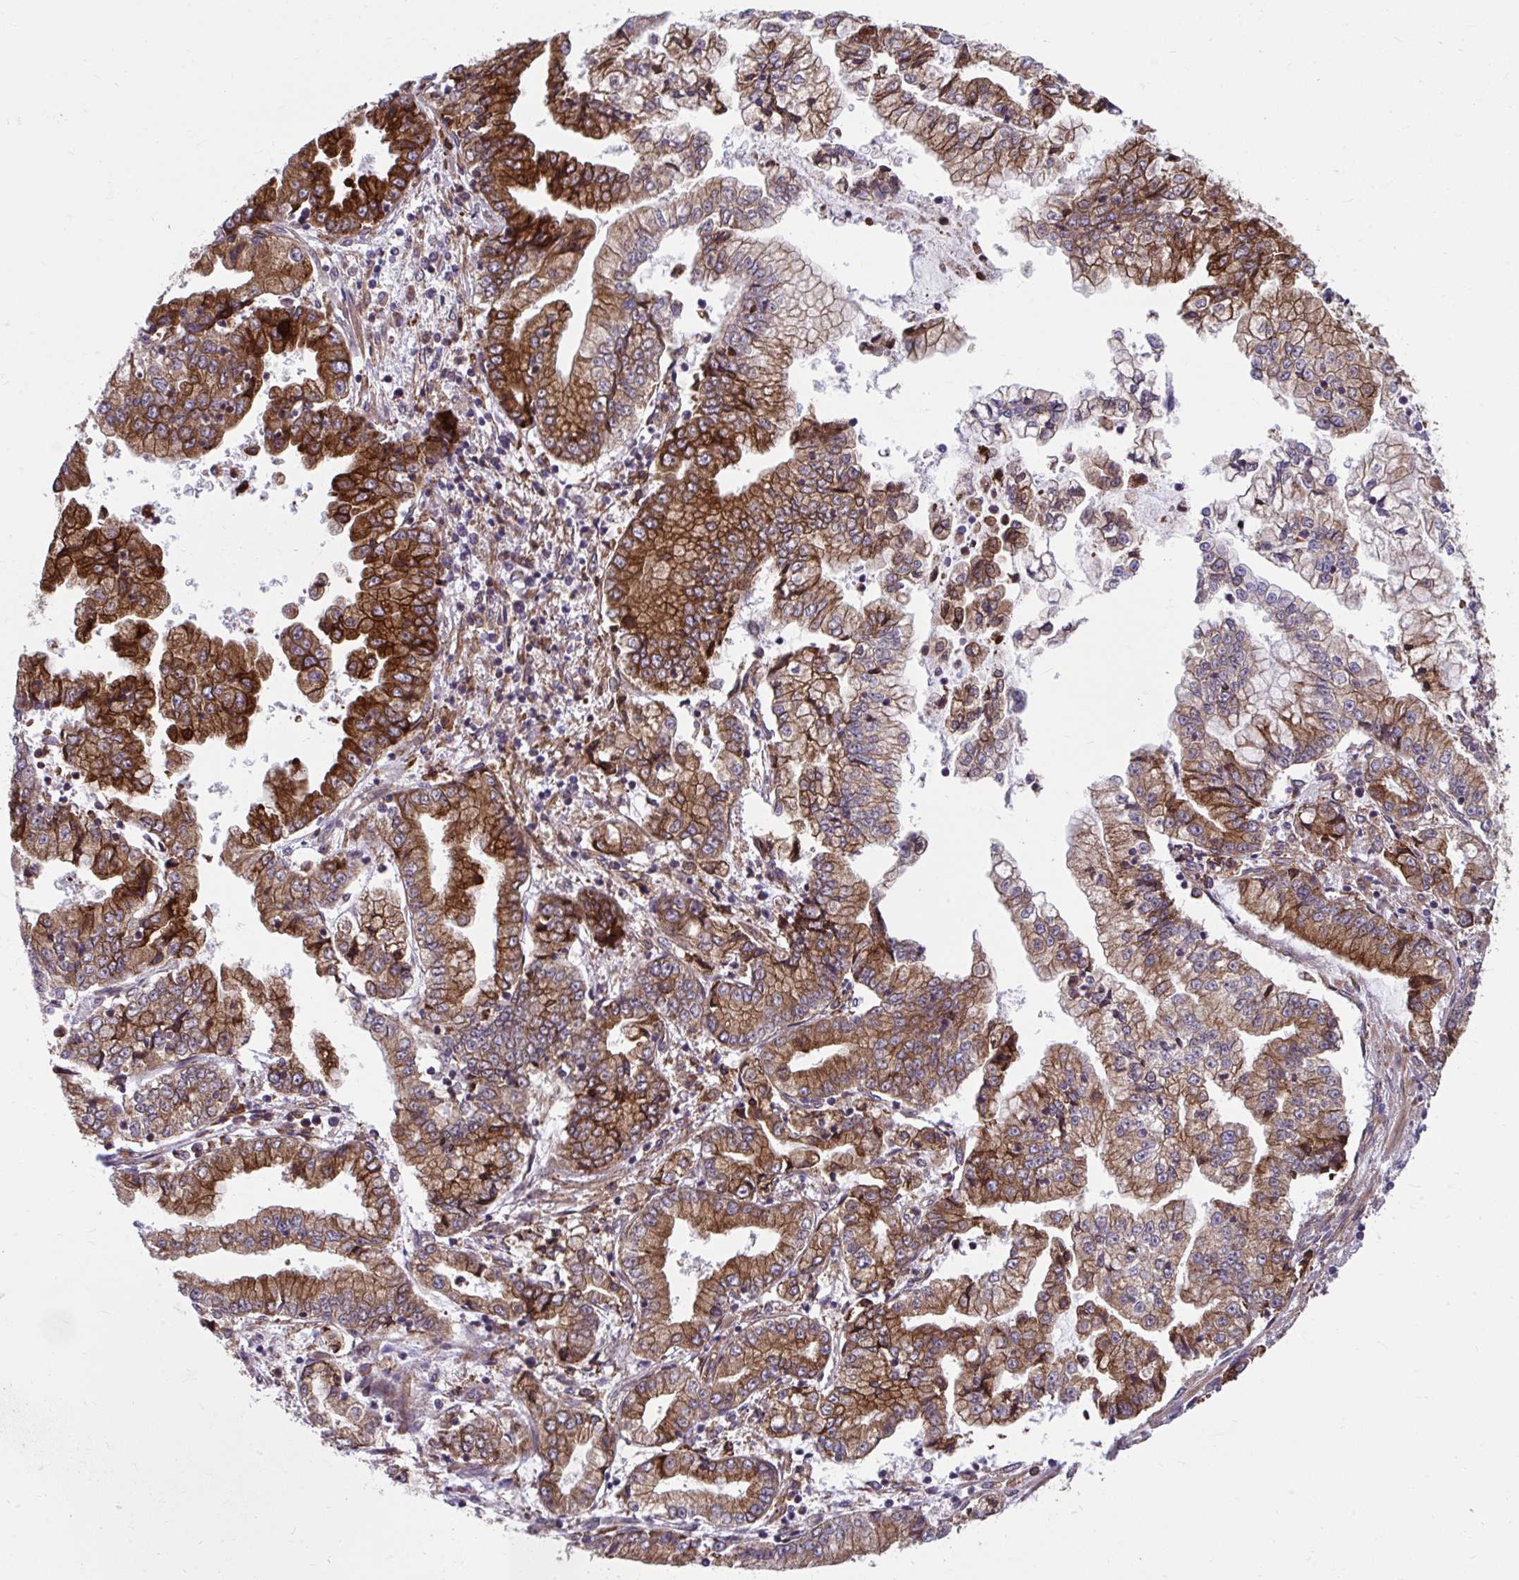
{"staining": {"intensity": "moderate", "quantity": ">75%", "location": "cytoplasmic/membranous"}, "tissue": "stomach cancer", "cell_type": "Tumor cells", "image_type": "cancer", "snomed": [{"axis": "morphology", "description": "Adenocarcinoma, NOS"}, {"axis": "topography", "description": "Stomach, upper"}], "caption": "Human stomach cancer (adenocarcinoma) stained with a brown dye exhibits moderate cytoplasmic/membranous positive expression in approximately >75% of tumor cells.", "gene": "STIM2", "patient": {"sex": "female", "age": 74}}